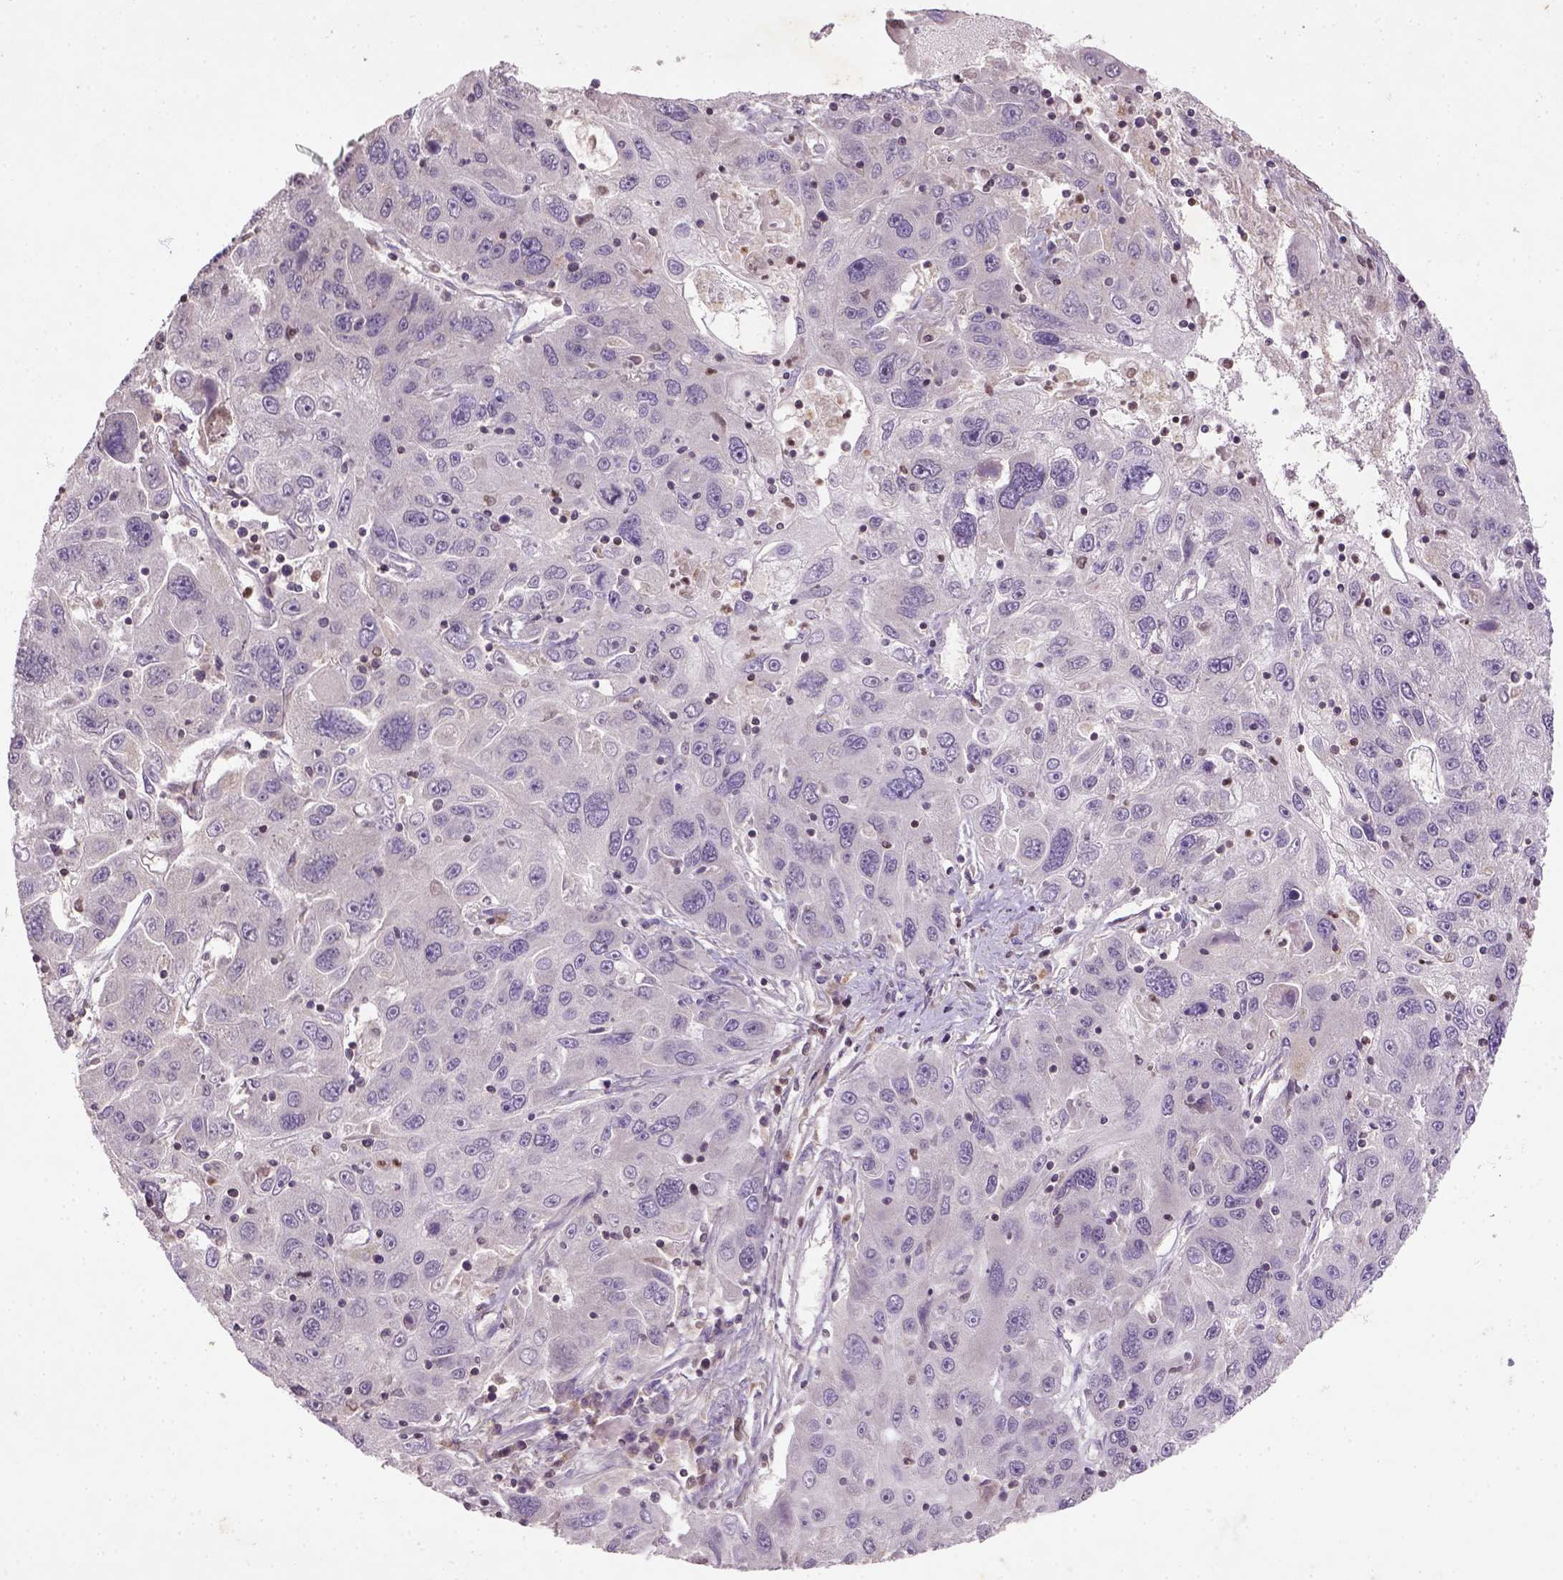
{"staining": {"intensity": "negative", "quantity": "none", "location": "none"}, "tissue": "stomach cancer", "cell_type": "Tumor cells", "image_type": "cancer", "snomed": [{"axis": "morphology", "description": "Adenocarcinoma, NOS"}, {"axis": "topography", "description": "Stomach"}], "caption": "Micrograph shows no significant protein positivity in tumor cells of stomach cancer (adenocarcinoma).", "gene": "NUDT3", "patient": {"sex": "male", "age": 56}}